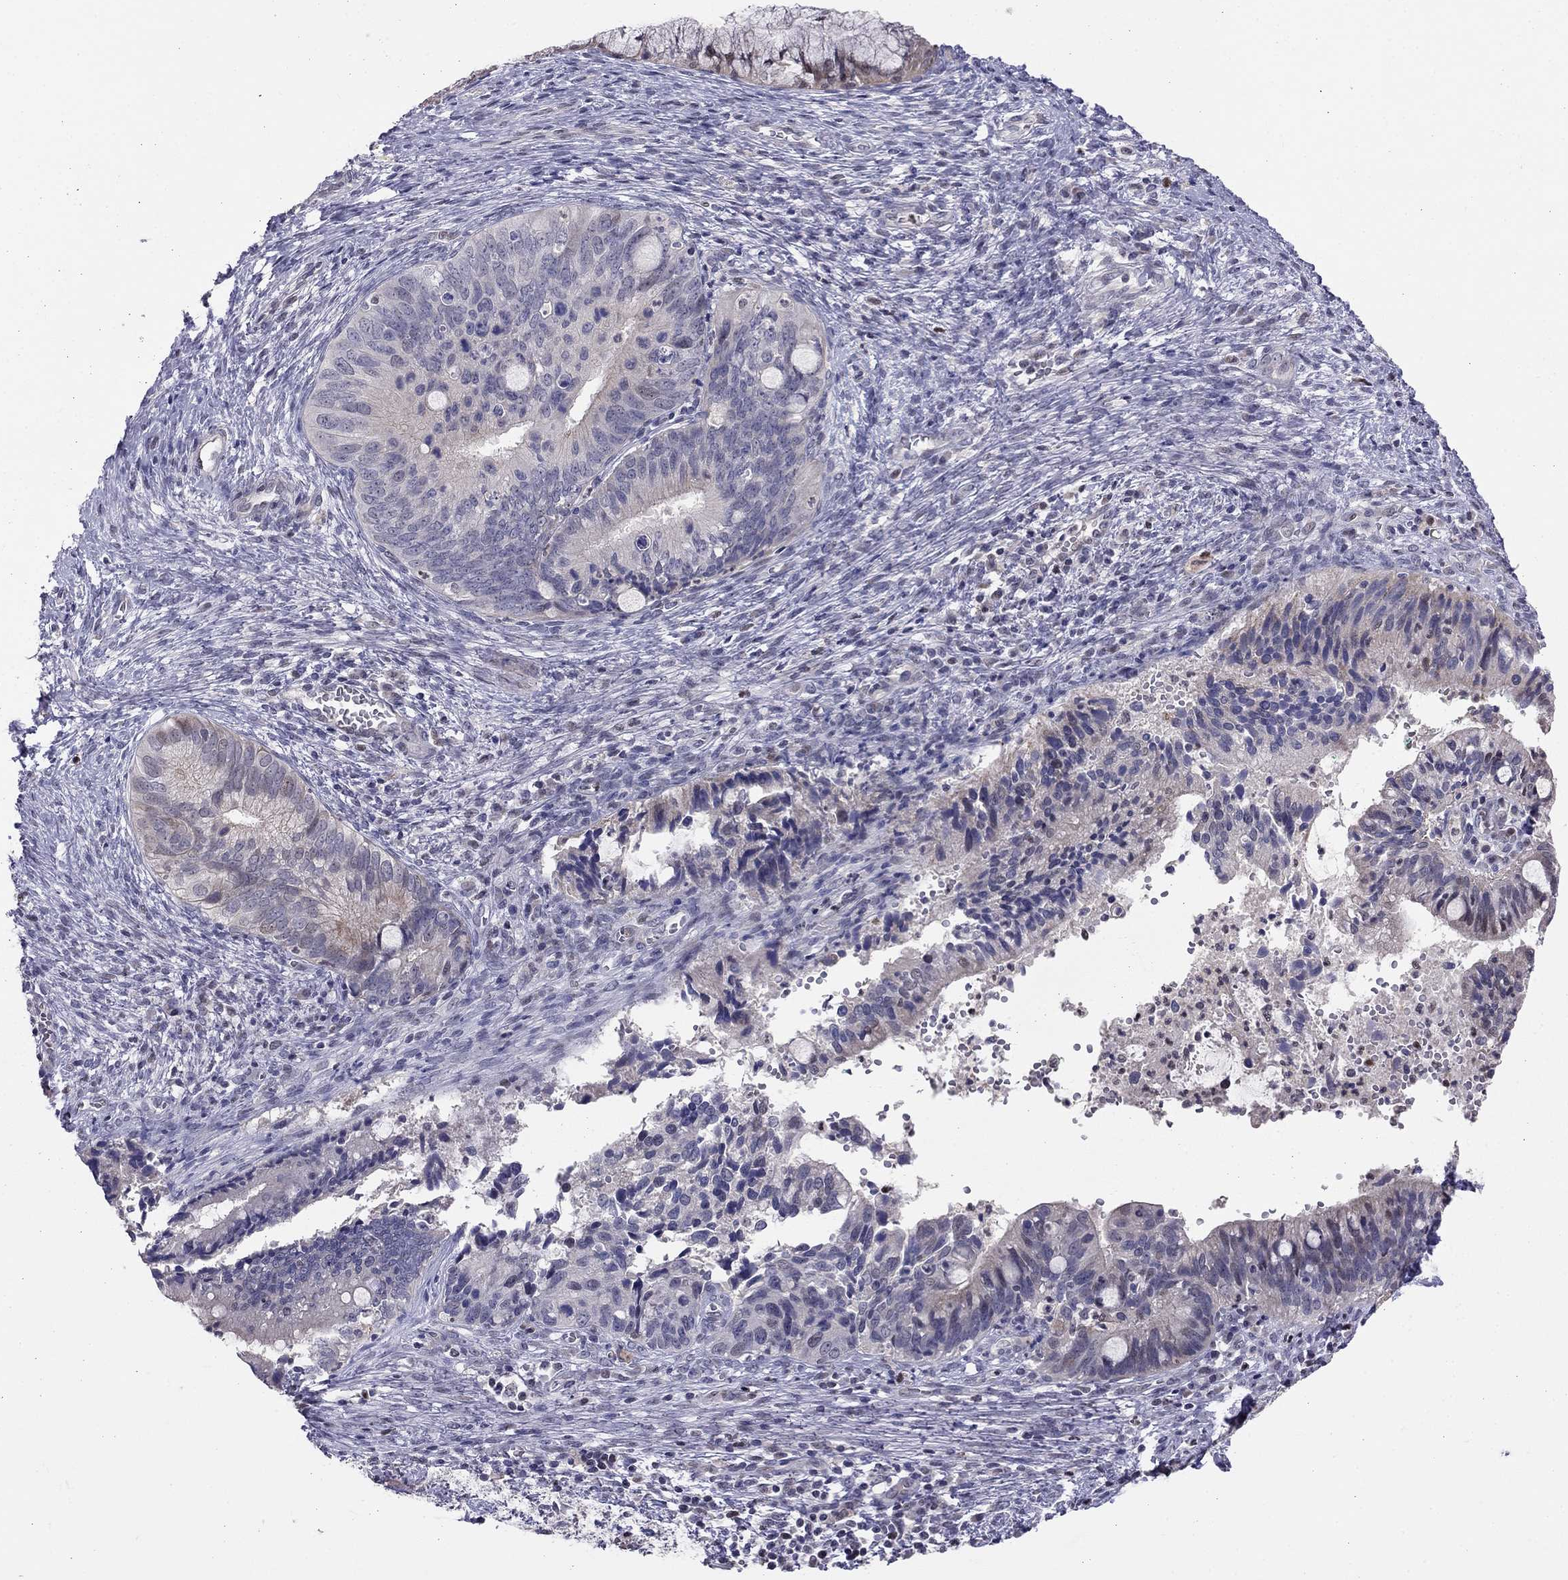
{"staining": {"intensity": "negative", "quantity": "none", "location": "none"}, "tissue": "cervical cancer", "cell_type": "Tumor cells", "image_type": "cancer", "snomed": [{"axis": "morphology", "description": "Adenocarcinoma, NOS"}, {"axis": "topography", "description": "Cervix"}], "caption": "Protein analysis of cervical cancer exhibits no significant staining in tumor cells.", "gene": "LRRC39", "patient": {"sex": "female", "age": 42}}